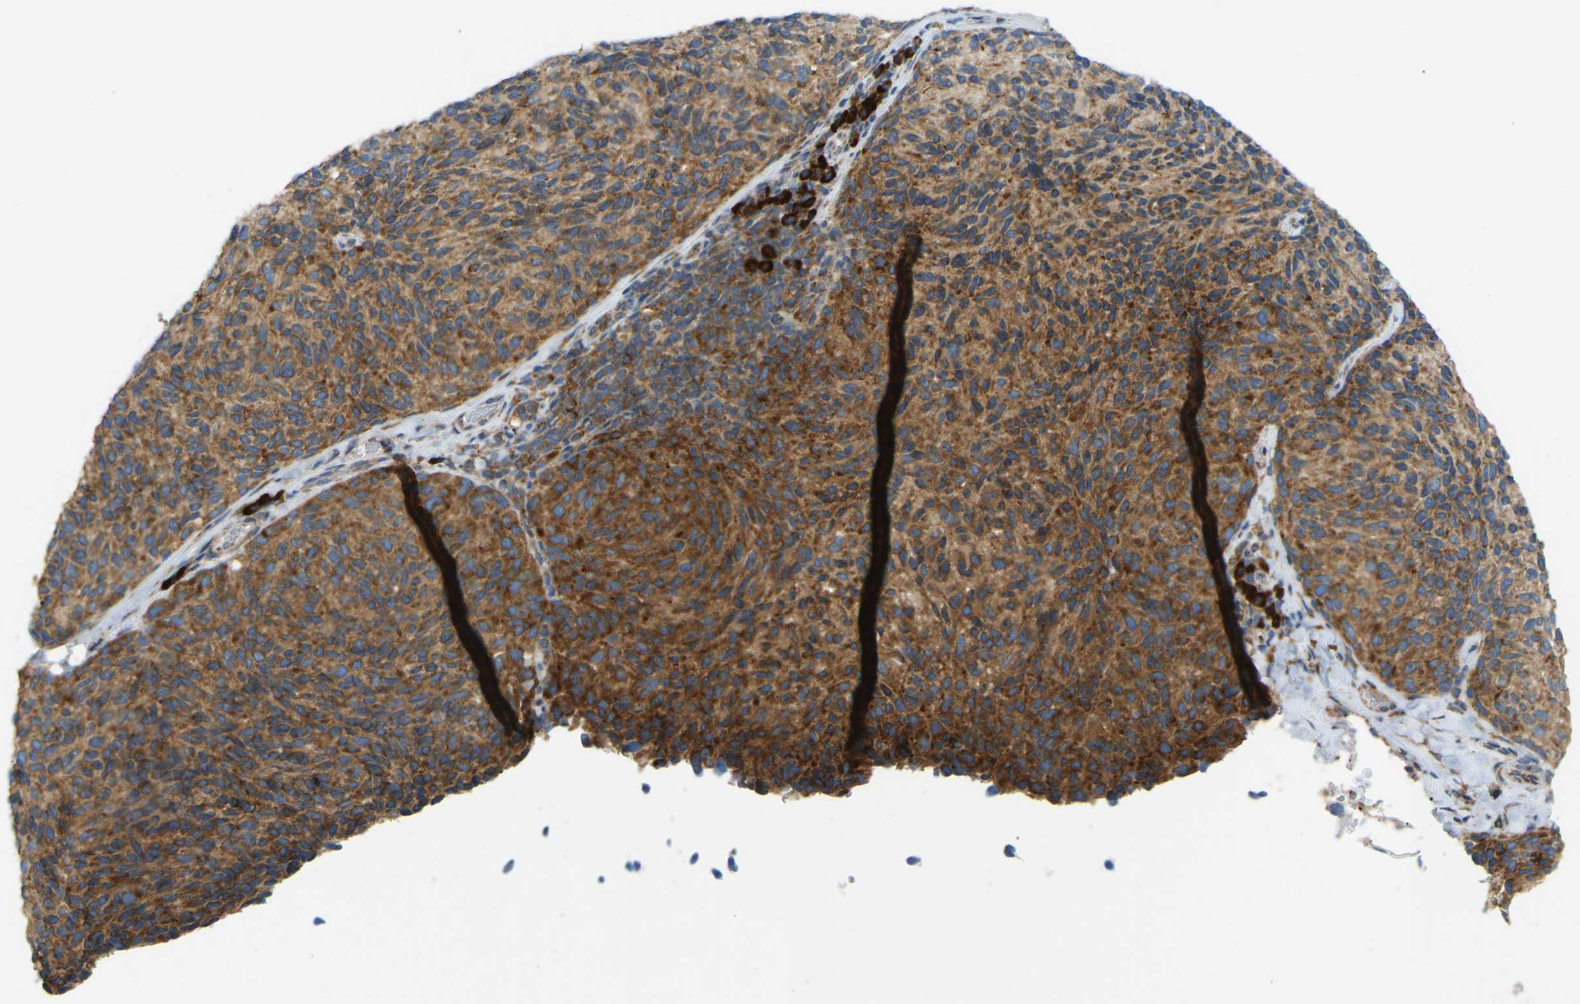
{"staining": {"intensity": "moderate", "quantity": ">75%", "location": "cytoplasmic/membranous"}, "tissue": "melanoma", "cell_type": "Tumor cells", "image_type": "cancer", "snomed": [{"axis": "morphology", "description": "Malignant melanoma, NOS"}, {"axis": "topography", "description": "Skin"}], "caption": "Brown immunohistochemical staining in malignant melanoma displays moderate cytoplasmic/membranous positivity in about >75% of tumor cells.", "gene": "SND1", "patient": {"sex": "female", "age": 73}}